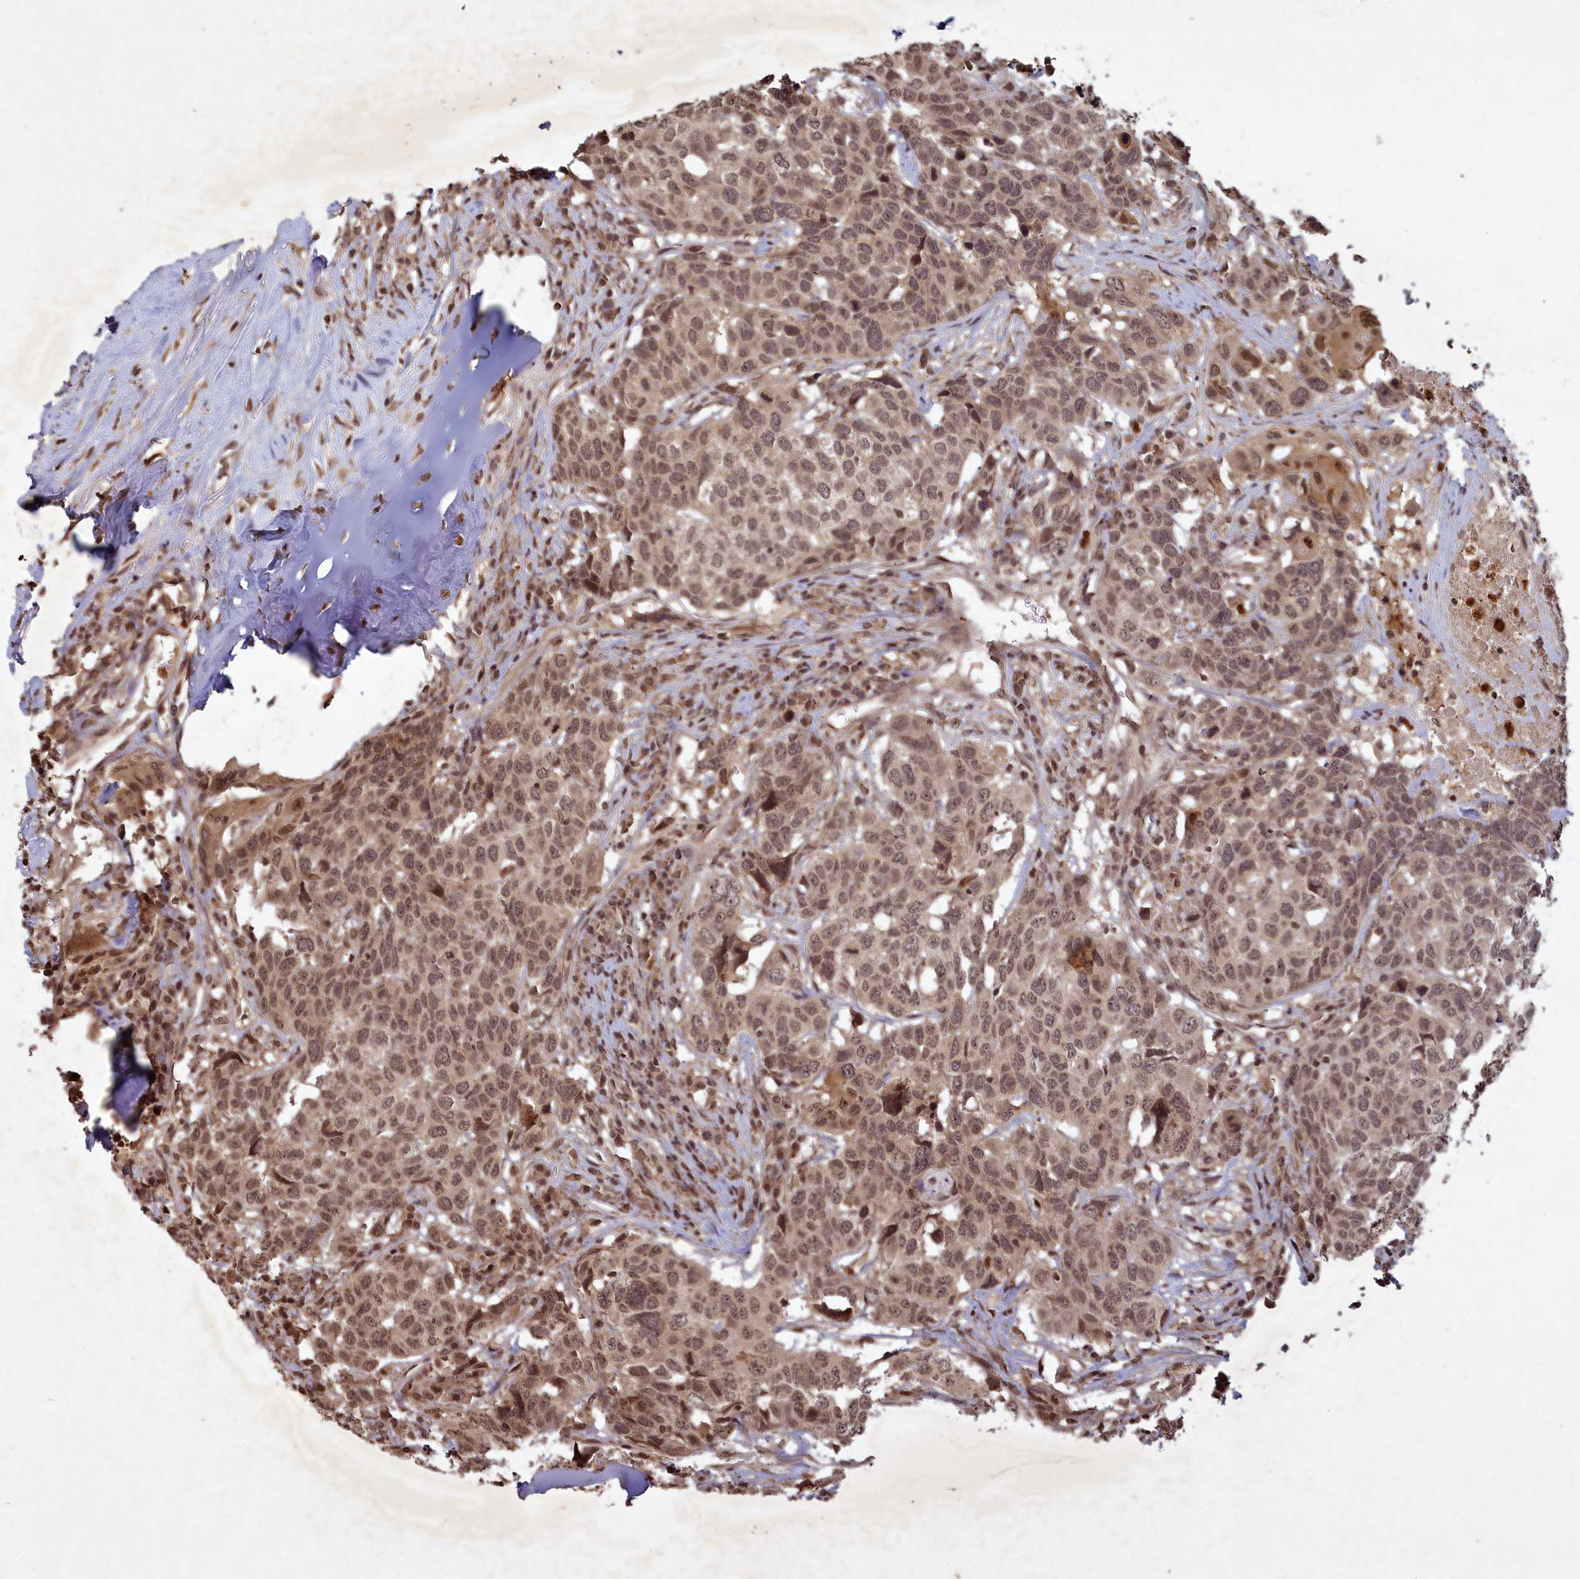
{"staining": {"intensity": "moderate", "quantity": ">75%", "location": "nuclear"}, "tissue": "head and neck cancer", "cell_type": "Tumor cells", "image_type": "cancer", "snomed": [{"axis": "morphology", "description": "Squamous cell carcinoma, NOS"}, {"axis": "topography", "description": "Head-Neck"}], "caption": "IHC of squamous cell carcinoma (head and neck) exhibits medium levels of moderate nuclear positivity in approximately >75% of tumor cells.", "gene": "SRMS", "patient": {"sex": "male", "age": 66}}